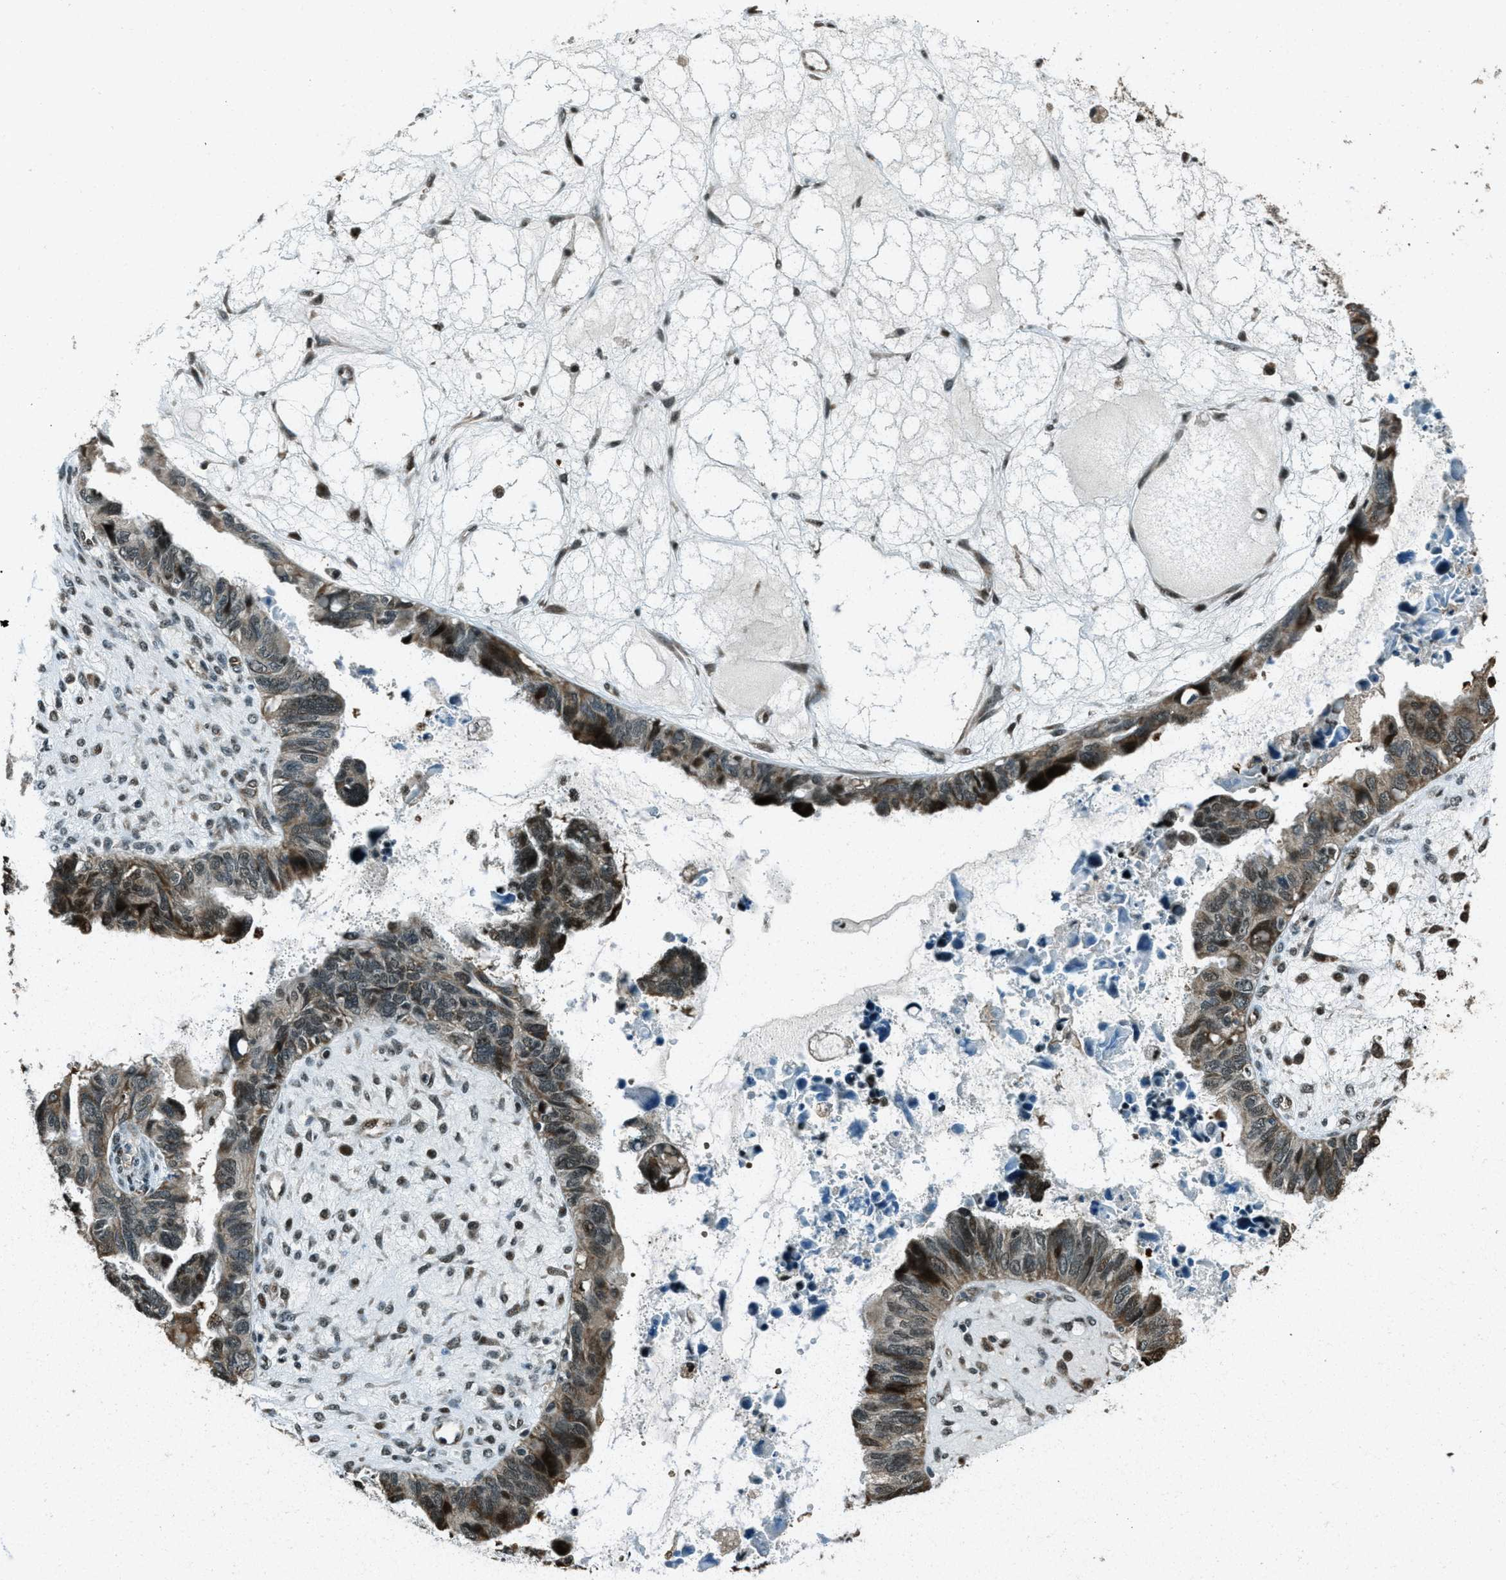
{"staining": {"intensity": "strong", "quantity": "<25%", "location": "cytoplasmic/membranous,nuclear"}, "tissue": "ovarian cancer", "cell_type": "Tumor cells", "image_type": "cancer", "snomed": [{"axis": "morphology", "description": "Cystadenocarcinoma, serous, NOS"}, {"axis": "topography", "description": "Ovary"}], "caption": "Immunohistochemistry (IHC) of ovarian cancer (serous cystadenocarcinoma) exhibits medium levels of strong cytoplasmic/membranous and nuclear staining in about <25% of tumor cells.", "gene": "TARDBP", "patient": {"sex": "female", "age": 79}}